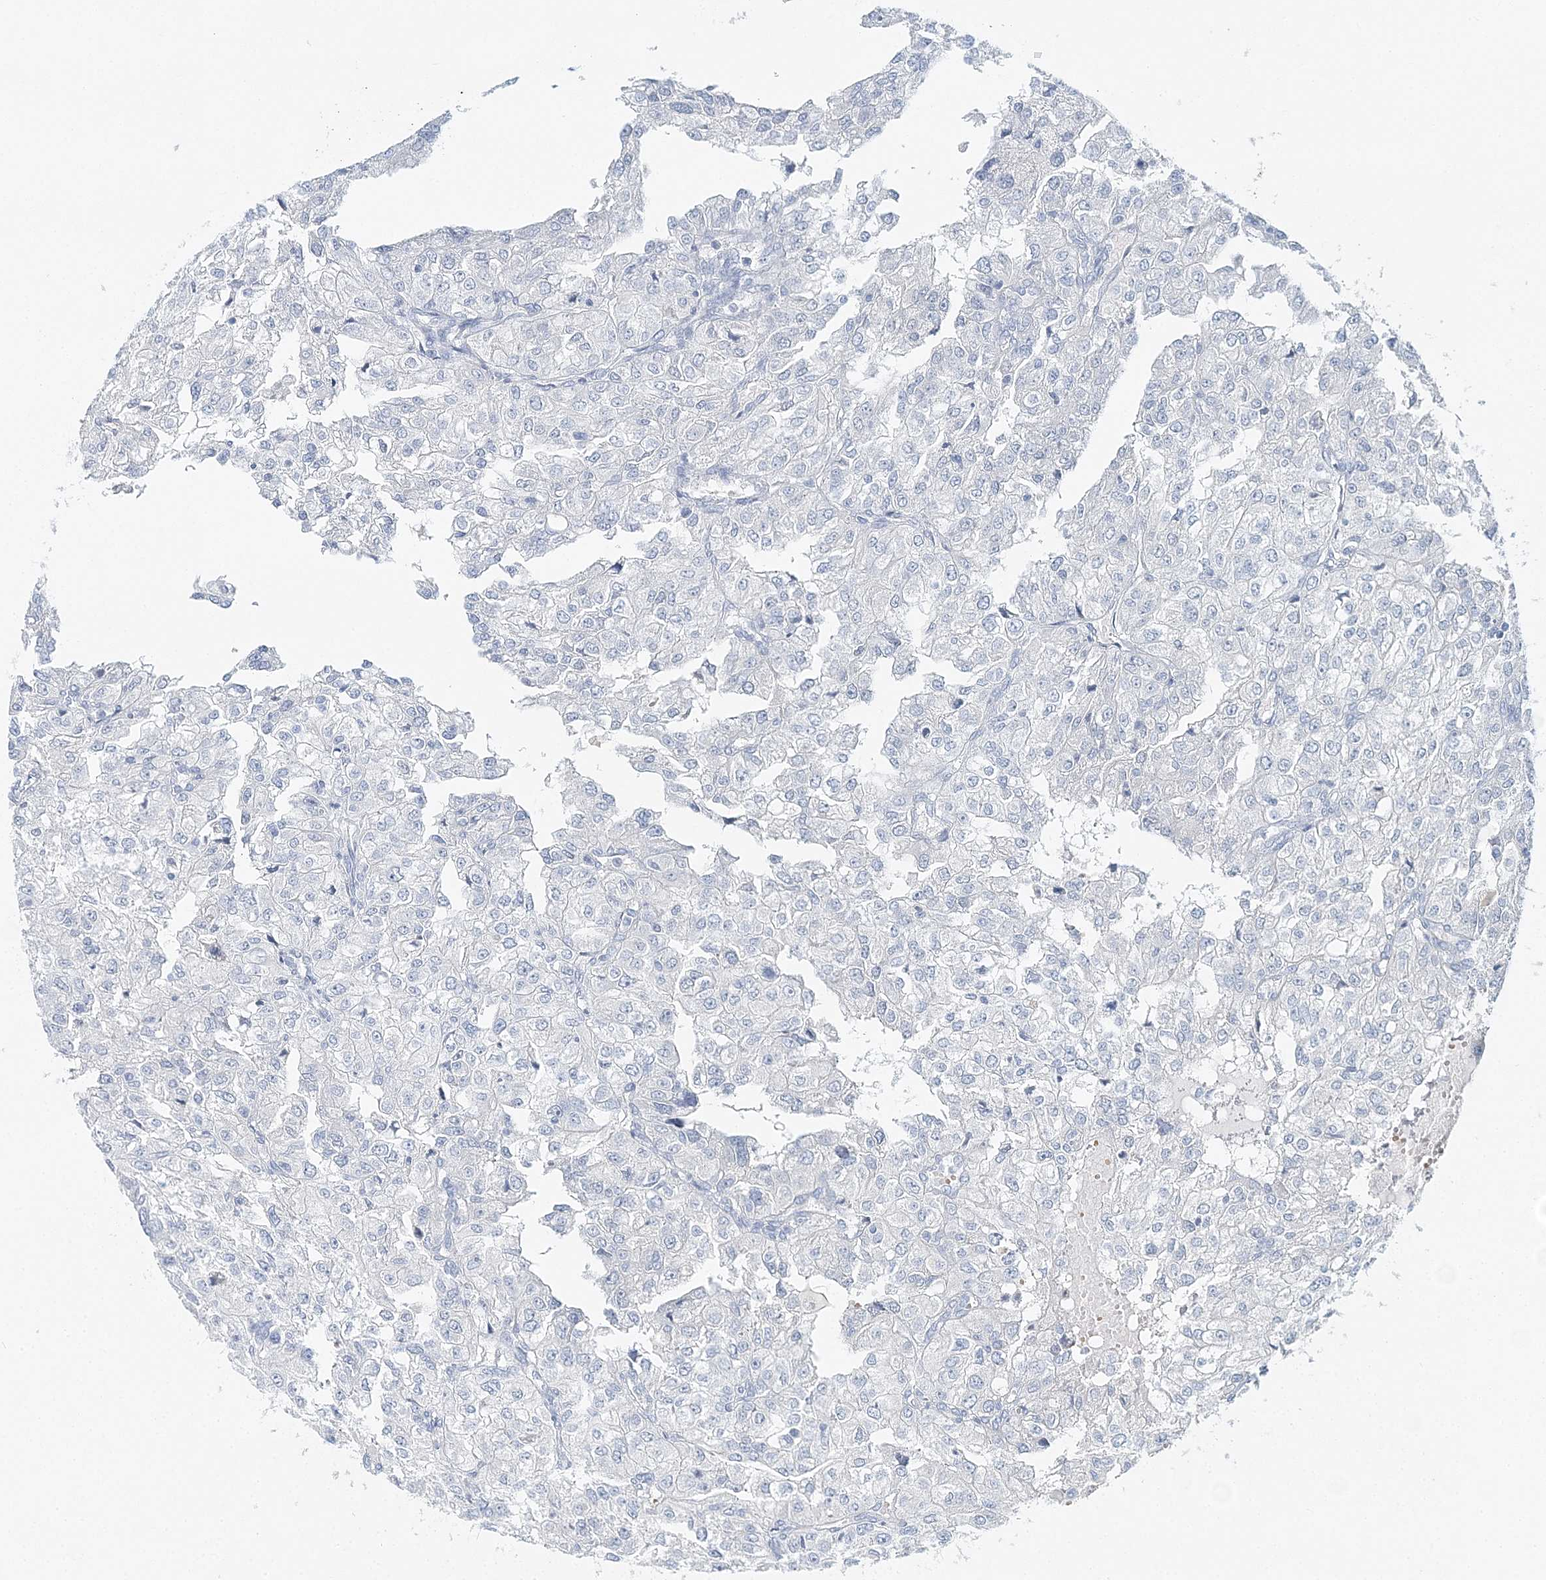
{"staining": {"intensity": "negative", "quantity": "none", "location": "none"}, "tissue": "renal cancer", "cell_type": "Tumor cells", "image_type": "cancer", "snomed": [{"axis": "morphology", "description": "Adenocarcinoma, NOS"}, {"axis": "topography", "description": "Kidney"}], "caption": "DAB immunohistochemical staining of human renal cancer demonstrates no significant expression in tumor cells.", "gene": "VILL", "patient": {"sex": "female", "age": 54}}